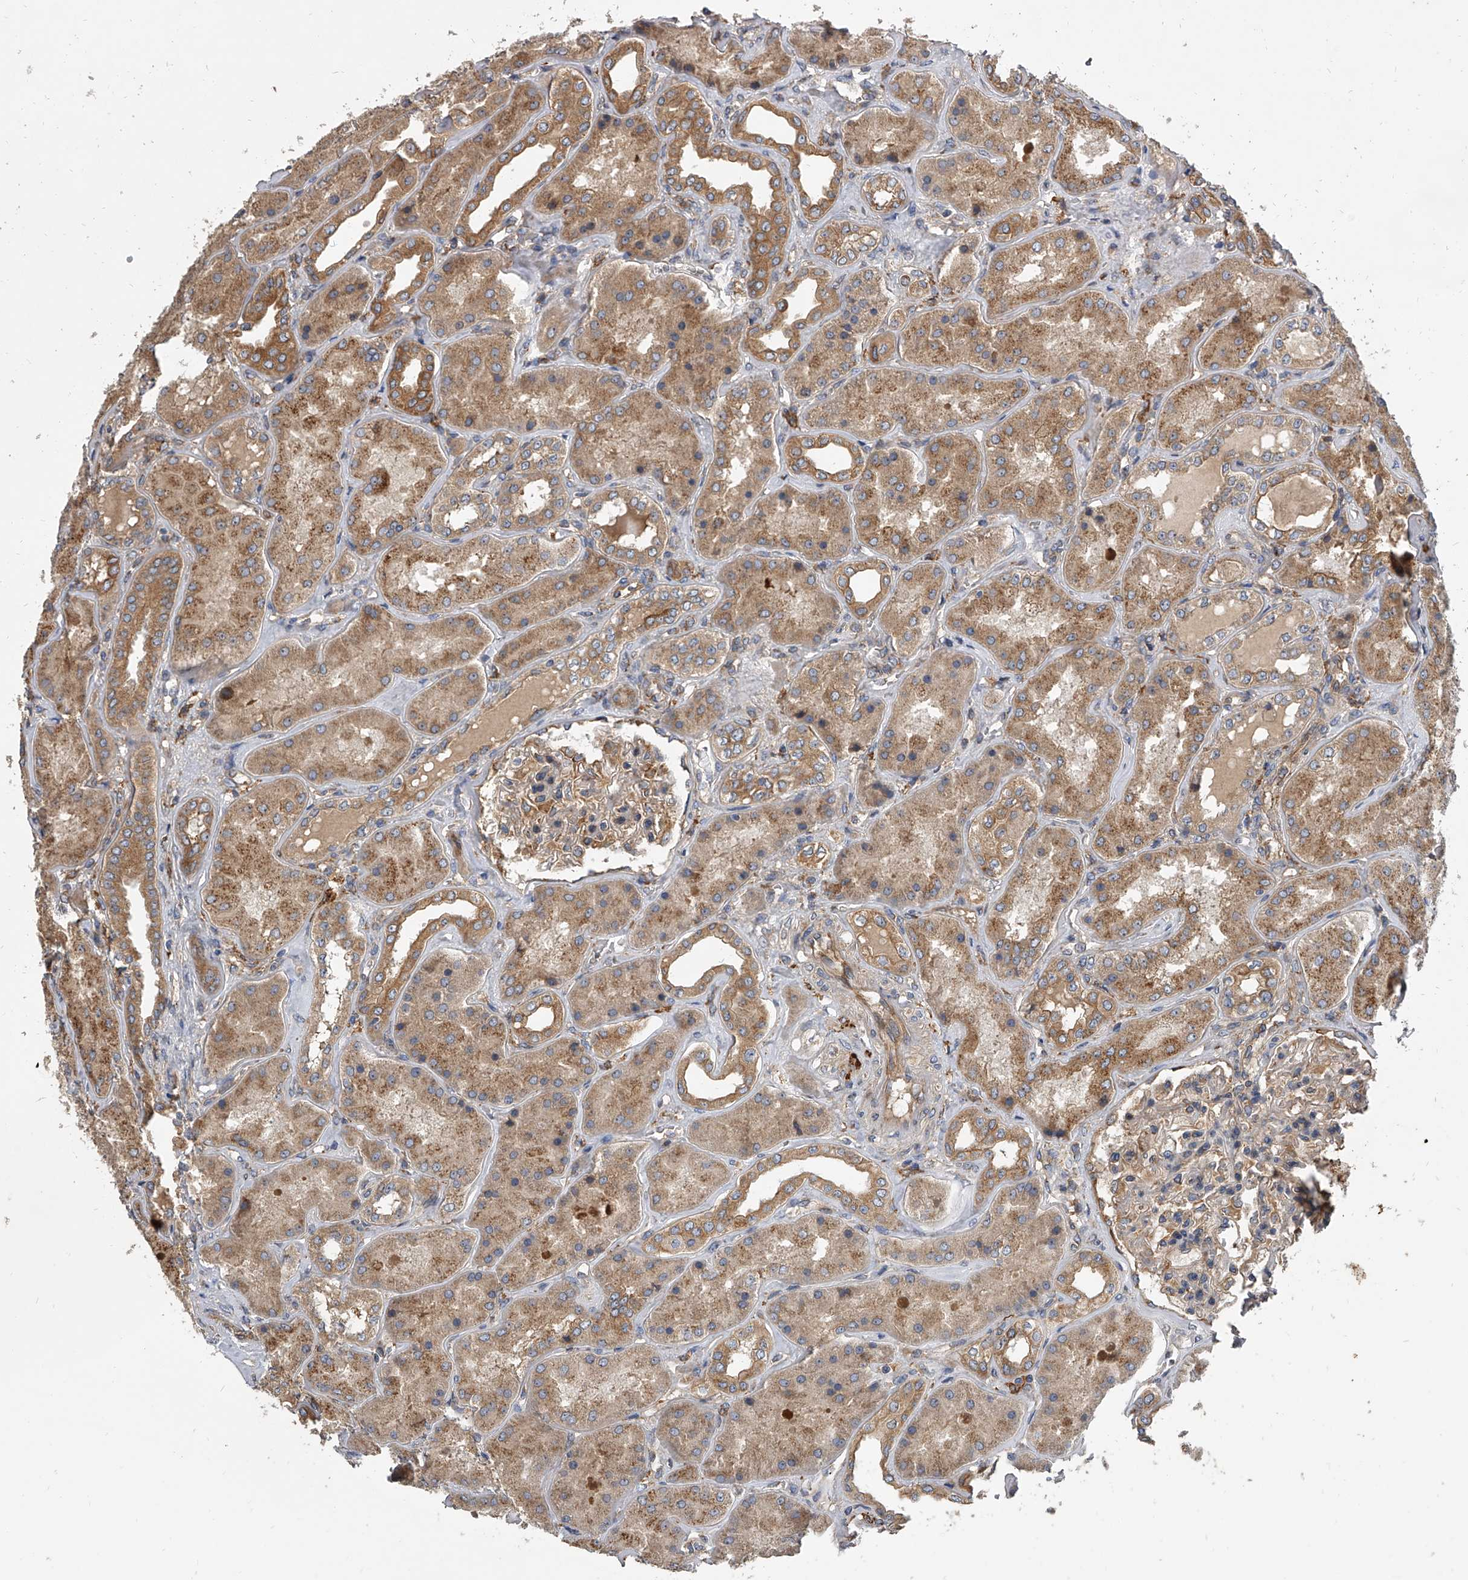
{"staining": {"intensity": "weak", "quantity": ">75%", "location": "cytoplasmic/membranous"}, "tissue": "kidney", "cell_type": "Cells in glomeruli", "image_type": "normal", "snomed": [{"axis": "morphology", "description": "Normal tissue, NOS"}, {"axis": "topography", "description": "Kidney"}], "caption": "This micrograph shows benign kidney stained with immunohistochemistry to label a protein in brown. The cytoplasmic/membranous of cells in glomeruli show weak positivity for the protein. Nuclei are counter-stained blue.", "gene": "EXOC4", "patient": {"sex": "female", "age": 56}}